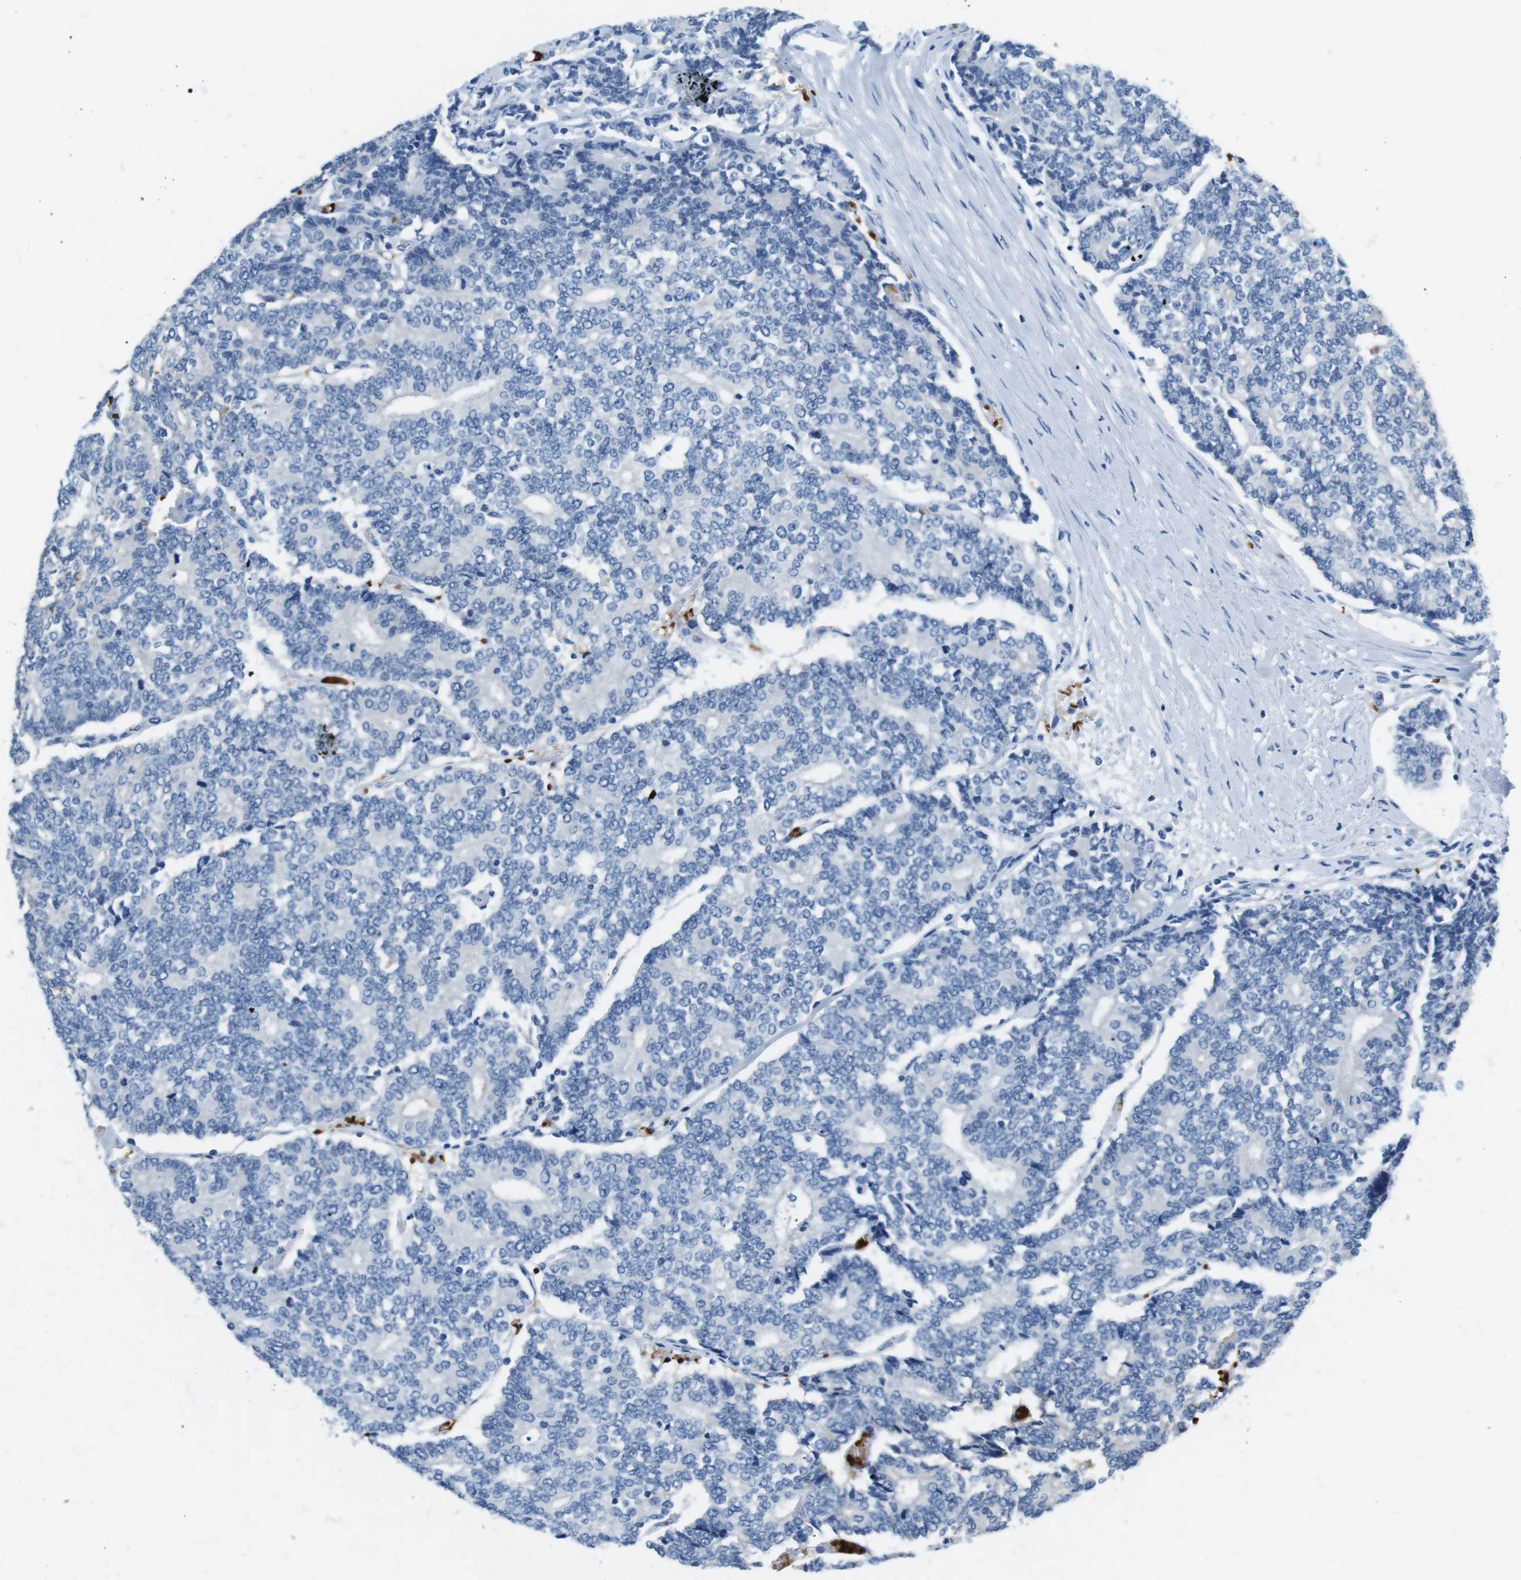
{"staining": {"intensity": "negative", "quantity": "none", "location": "none"}, "tissue": "prostate cancer", "cell_type": "Tumor cells", "image_type": "cancer", "snomed": [{"axis": "morphology", "description": "Normal tissue, NOS"}, {"axis": "morphology", "description": "Adenocarcinoma, High grade"}, {"axis": "topography", "description": "Prostate"}, {"axis": "topography", "description": "Seminal veicle"}], "caption": "This photomicrograph is of prostate cancer (adenocarcinoma (high-grade)) stained with IHC to label a protein in brown with the nuclei are counter-stained blue. There is no expression in tumor cells.", "gene": "TFAP2C", "patient": {"sex": "male", "age": 55}}